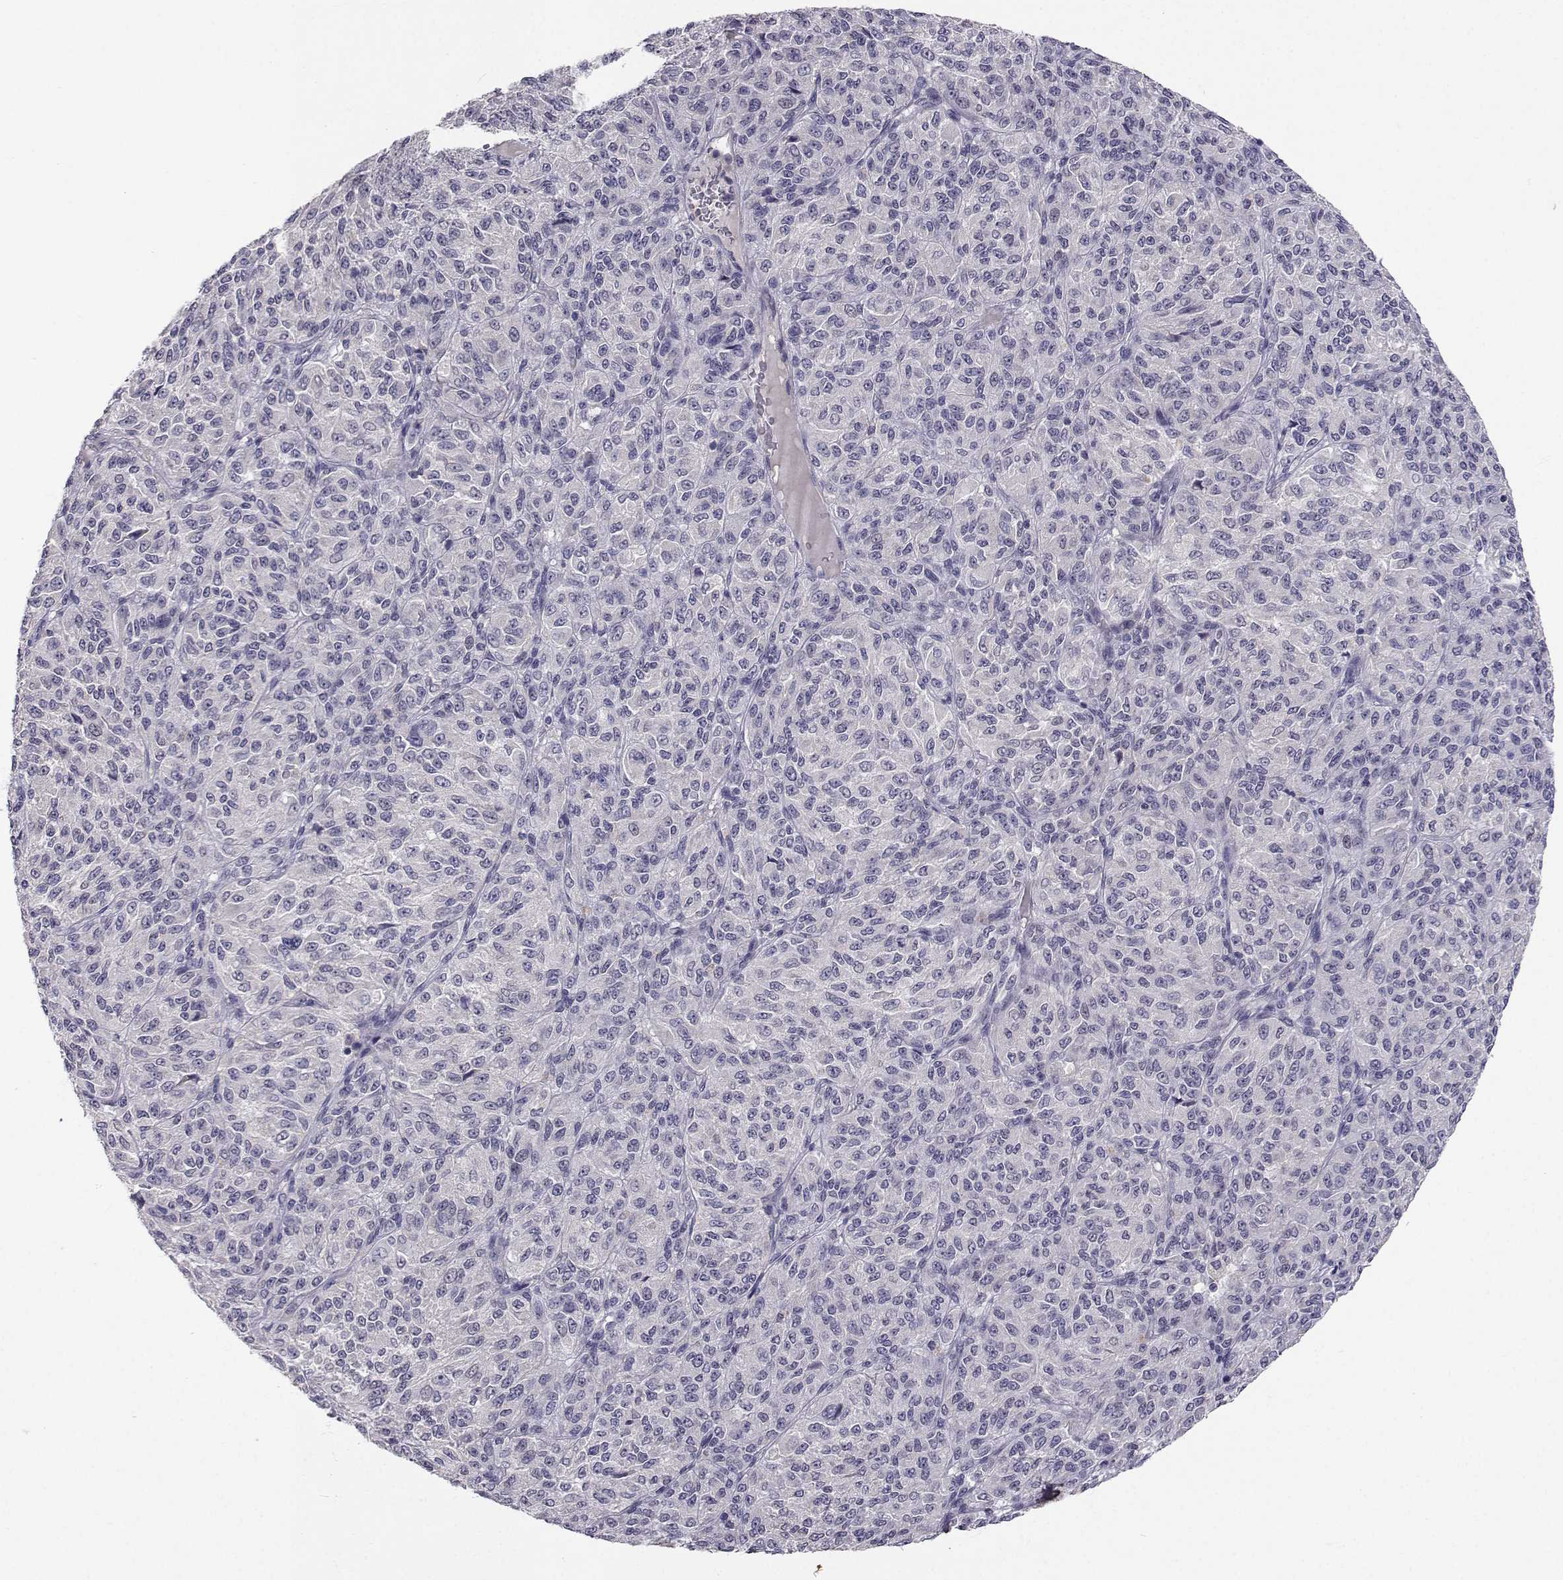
{"staining": {"intensity": "negative", "quantity": "none", "location": "none"}, "tissue": "melanoma", "cell_type": "Tumor cells", "image_type": "cancer", "snomed": [{"axis": "morphology", "description": "Malignant melanoma, Metastatic site"}, {"axis": "topography", "description": "Brain"}], "caption": "This is a photomicrograph of IHC staining of malignant melanoma (metastatic site), which shows no expression in tumor cells.", "gene": "SLC6A3", "patient": {"sex": "female", "age": 56}}